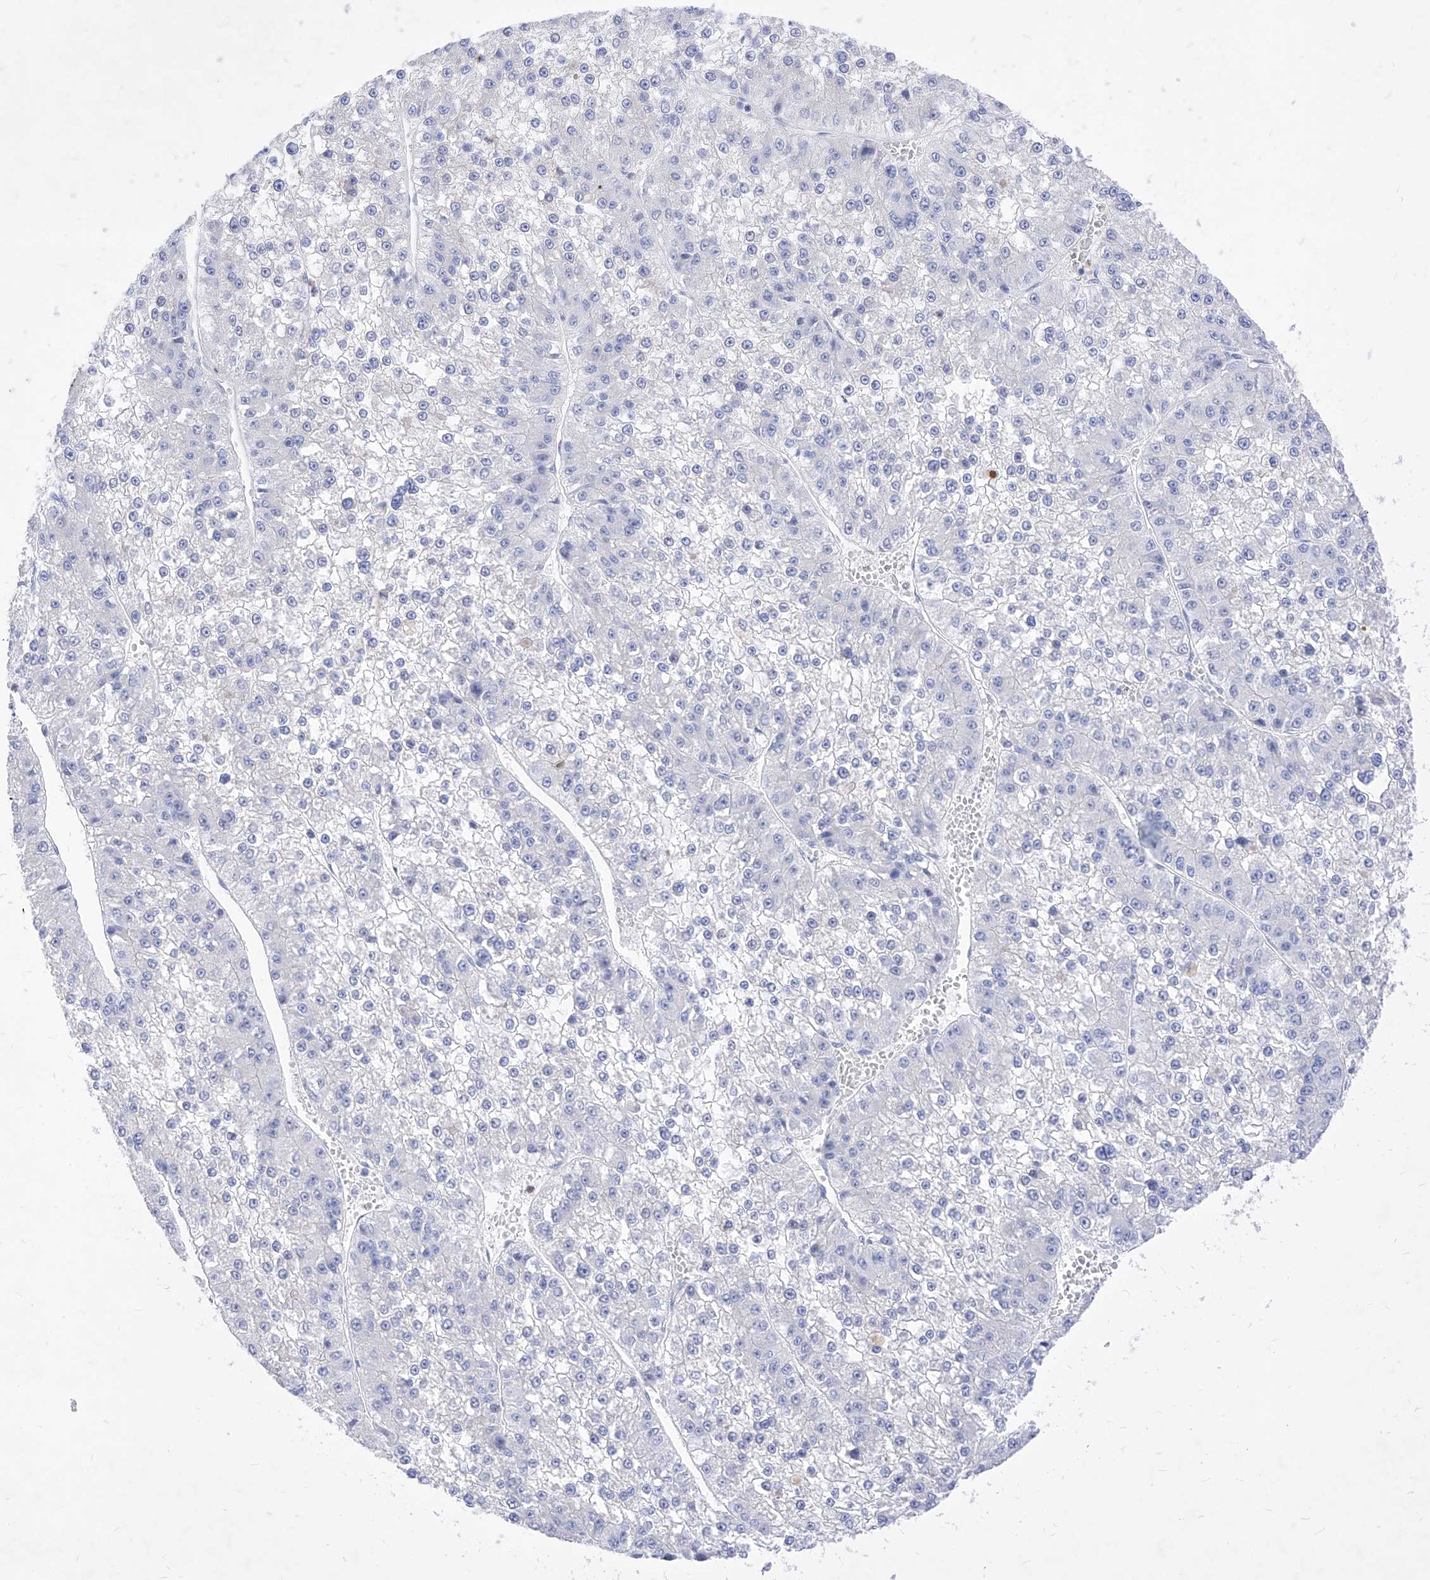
{"staining": {"intensity": "negative", "quantity": "none", "location": "none"}, "tissue": "liver cancer", "cell_type": "Tumor cells", "image_type": "cancer", "snomed": [{"axis": "morphology", "description": "Carcinoma, Hepatocellular, NOS"}, {"axis": "topography", "description": "Liver"}], "caption": "This is an IHC micrograph of human hepatocellular carcinoma (liver). There is no expression in tumor cells.", "gene": "VAX1", "patient": {"sex": "female", "age": 73}}